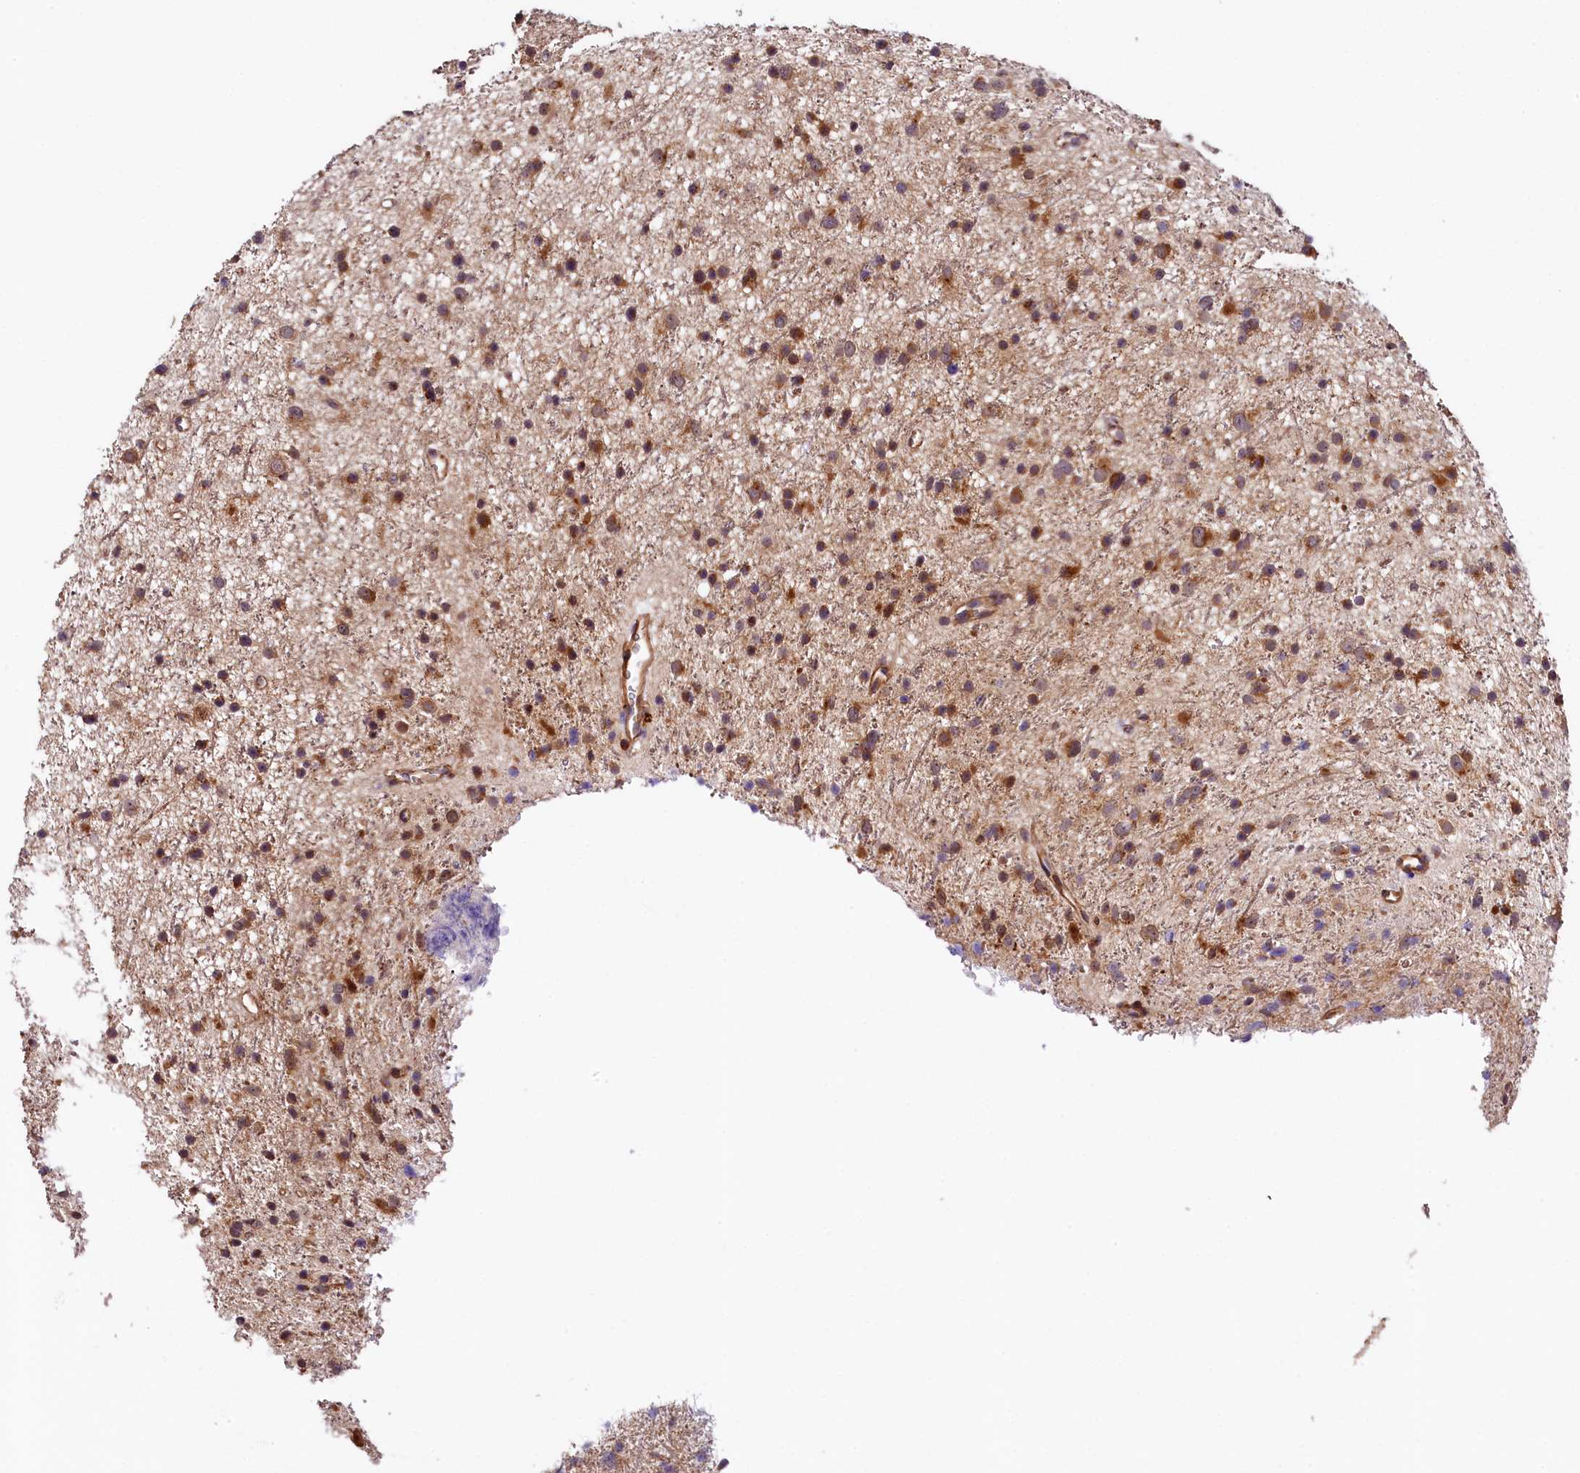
{"staining": {"intensity": "moderate", "quantity": "25%-75%", "location": "cytoplasmic/membranous"}, "tissue": "glioma", "cell_type": "Tumor cells", "image_type": "cancer", "snomed": [{"axis": "morphology", "description": "Glioma, malignant, Low grade"}, {"axis": "topography", "description": "Cerebral cortex"}], "caption": "IHC (DAB) staining of glioma reveals moderate cytoplasmic/membranous protein expression in approximately 25%-75% of tumor cells.", "gene": "CHORDC1", "patient": {"sex": "female", "age": 39}}